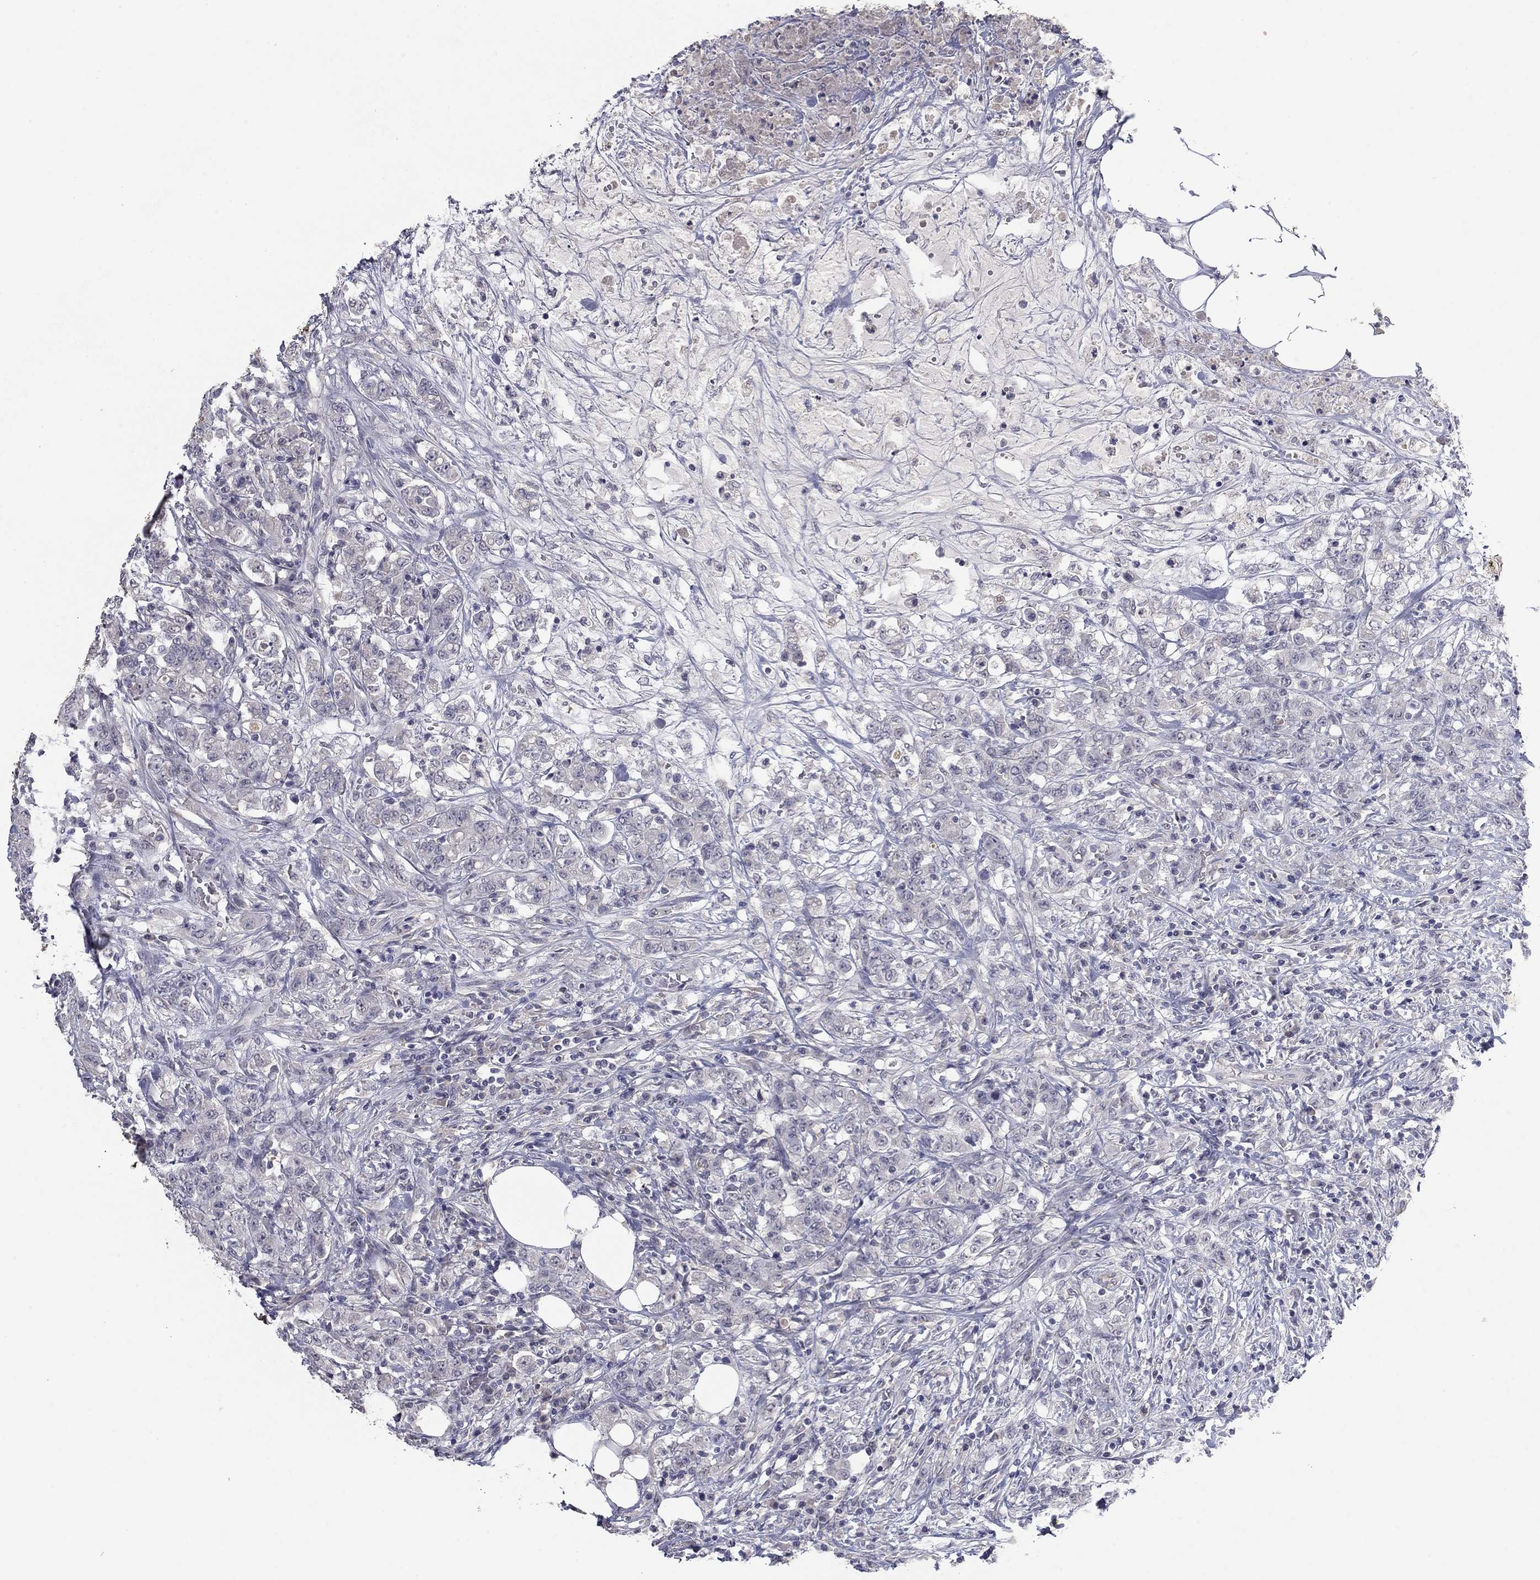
{"staining": {"intensity": "negative", "quantity": "none", "location": "none"}, "tissue": "colorectal cancer", "cell_type": "Tumor cells", "image_type": "cancer", "snomed": [{"axis": "morphology", "description": "Adenocarcinoma, NOS"}, {"axis": "topography", "description": "Colon"}], "caption": "Tumor cells show no significant protein expression in colorectal cancer.", "gene": "IP6K3", "patient": {"sex": "female", "age": 48}}